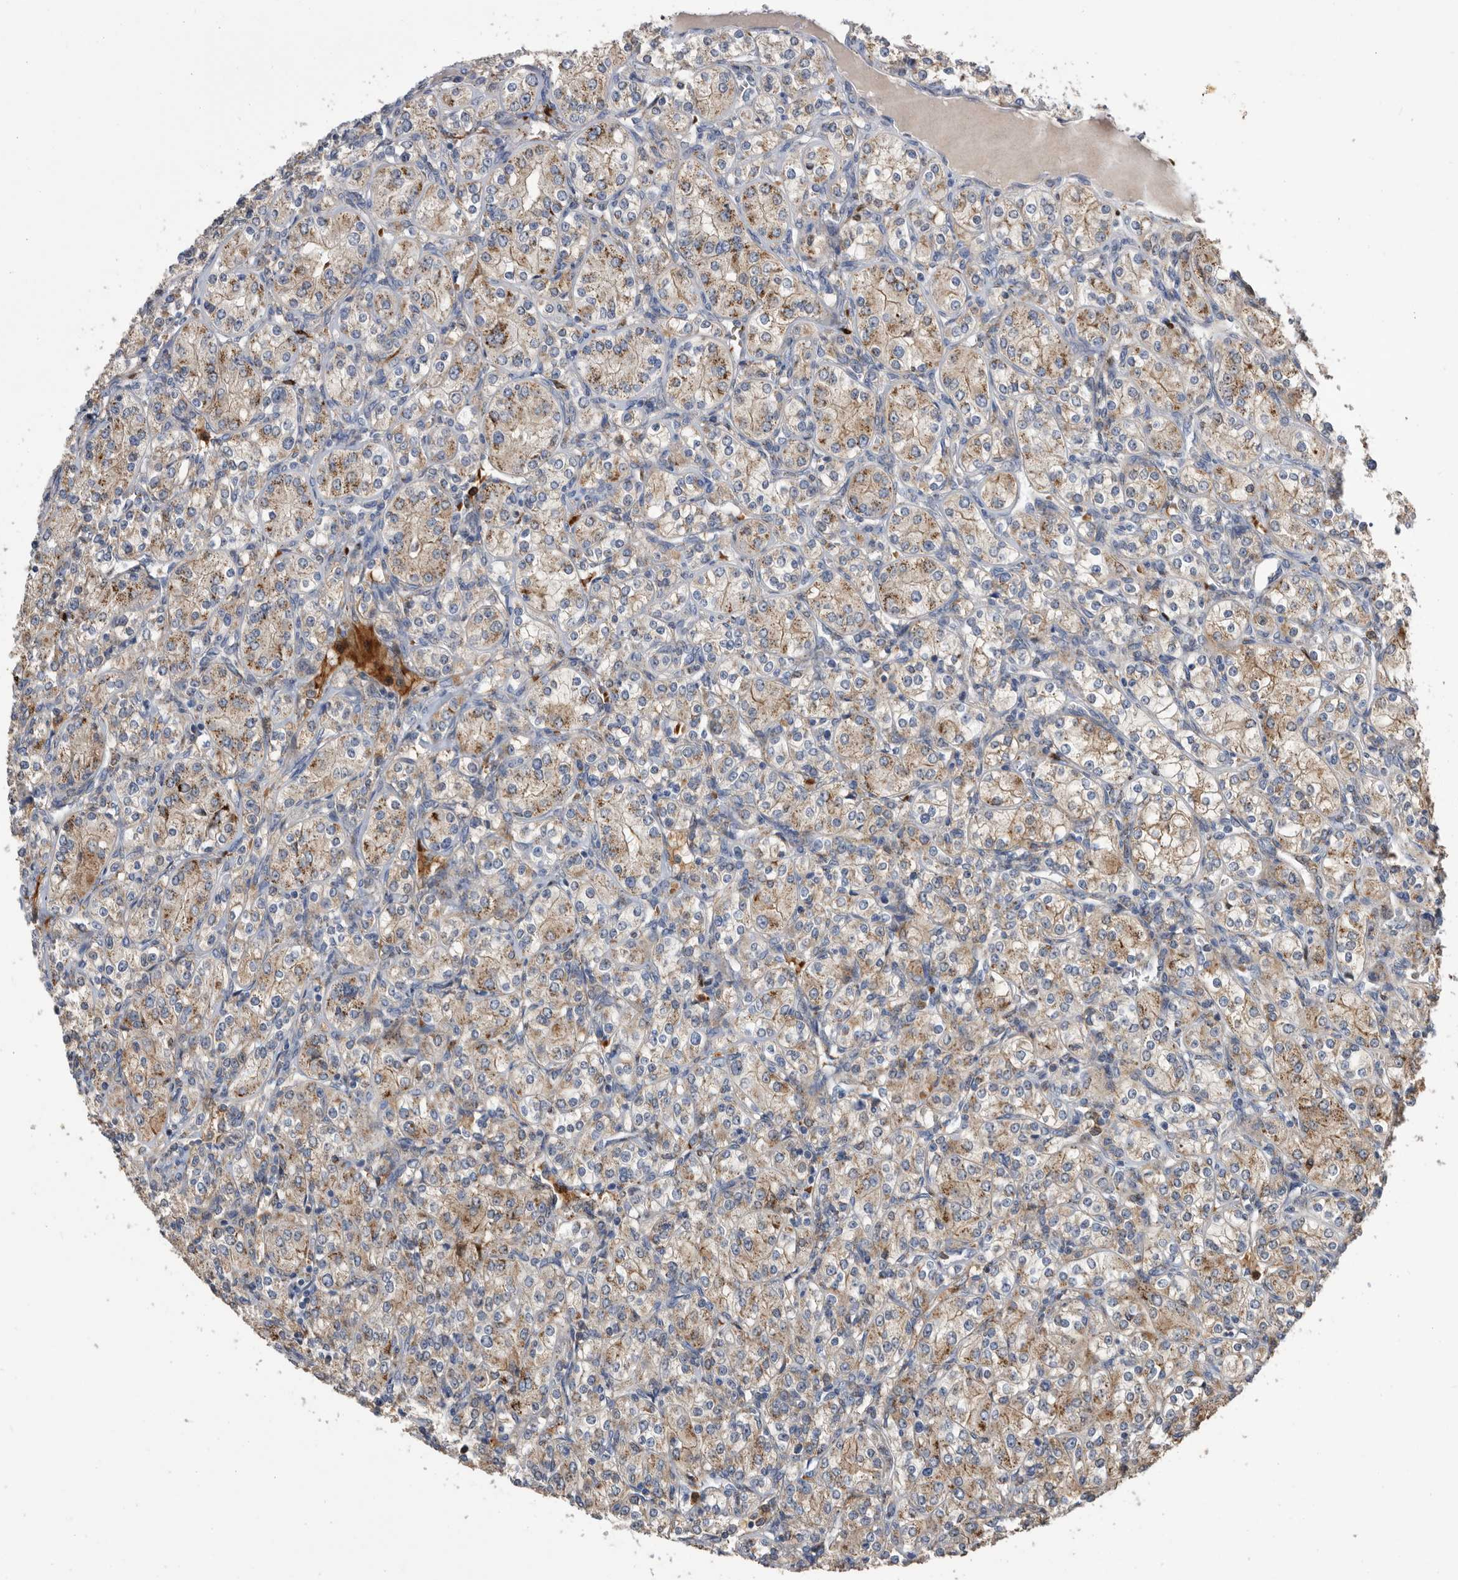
{"staining": {"intensity": "moderate", "quantity": ">75%", "location": "cytoplasmic/membranous"}, "tissue": "renal cancer", "cell_type": "Tumor cells", "image_type": "cancer", "snomed": [{"axis": "morphology", "description": "Adenocarcinoma, NOS"}, {"axis": "topography", "description": "Kidney"}], "caption": "Immunohistochemistry (IHC) staining of adenocarcinoma (renal), which demonstrates medium levels of moderate cytoplasmic/membranous expression in about >75% of tumor cells indicating moderate cytoplasmic/membranous protein staining. The staining was performed using DAB (brown) for protein detection and nuclei were counterstained in hematoxylin (blue).", "gene": "CRISPLD2", "patient": {"sex": "male", "age": 77}}